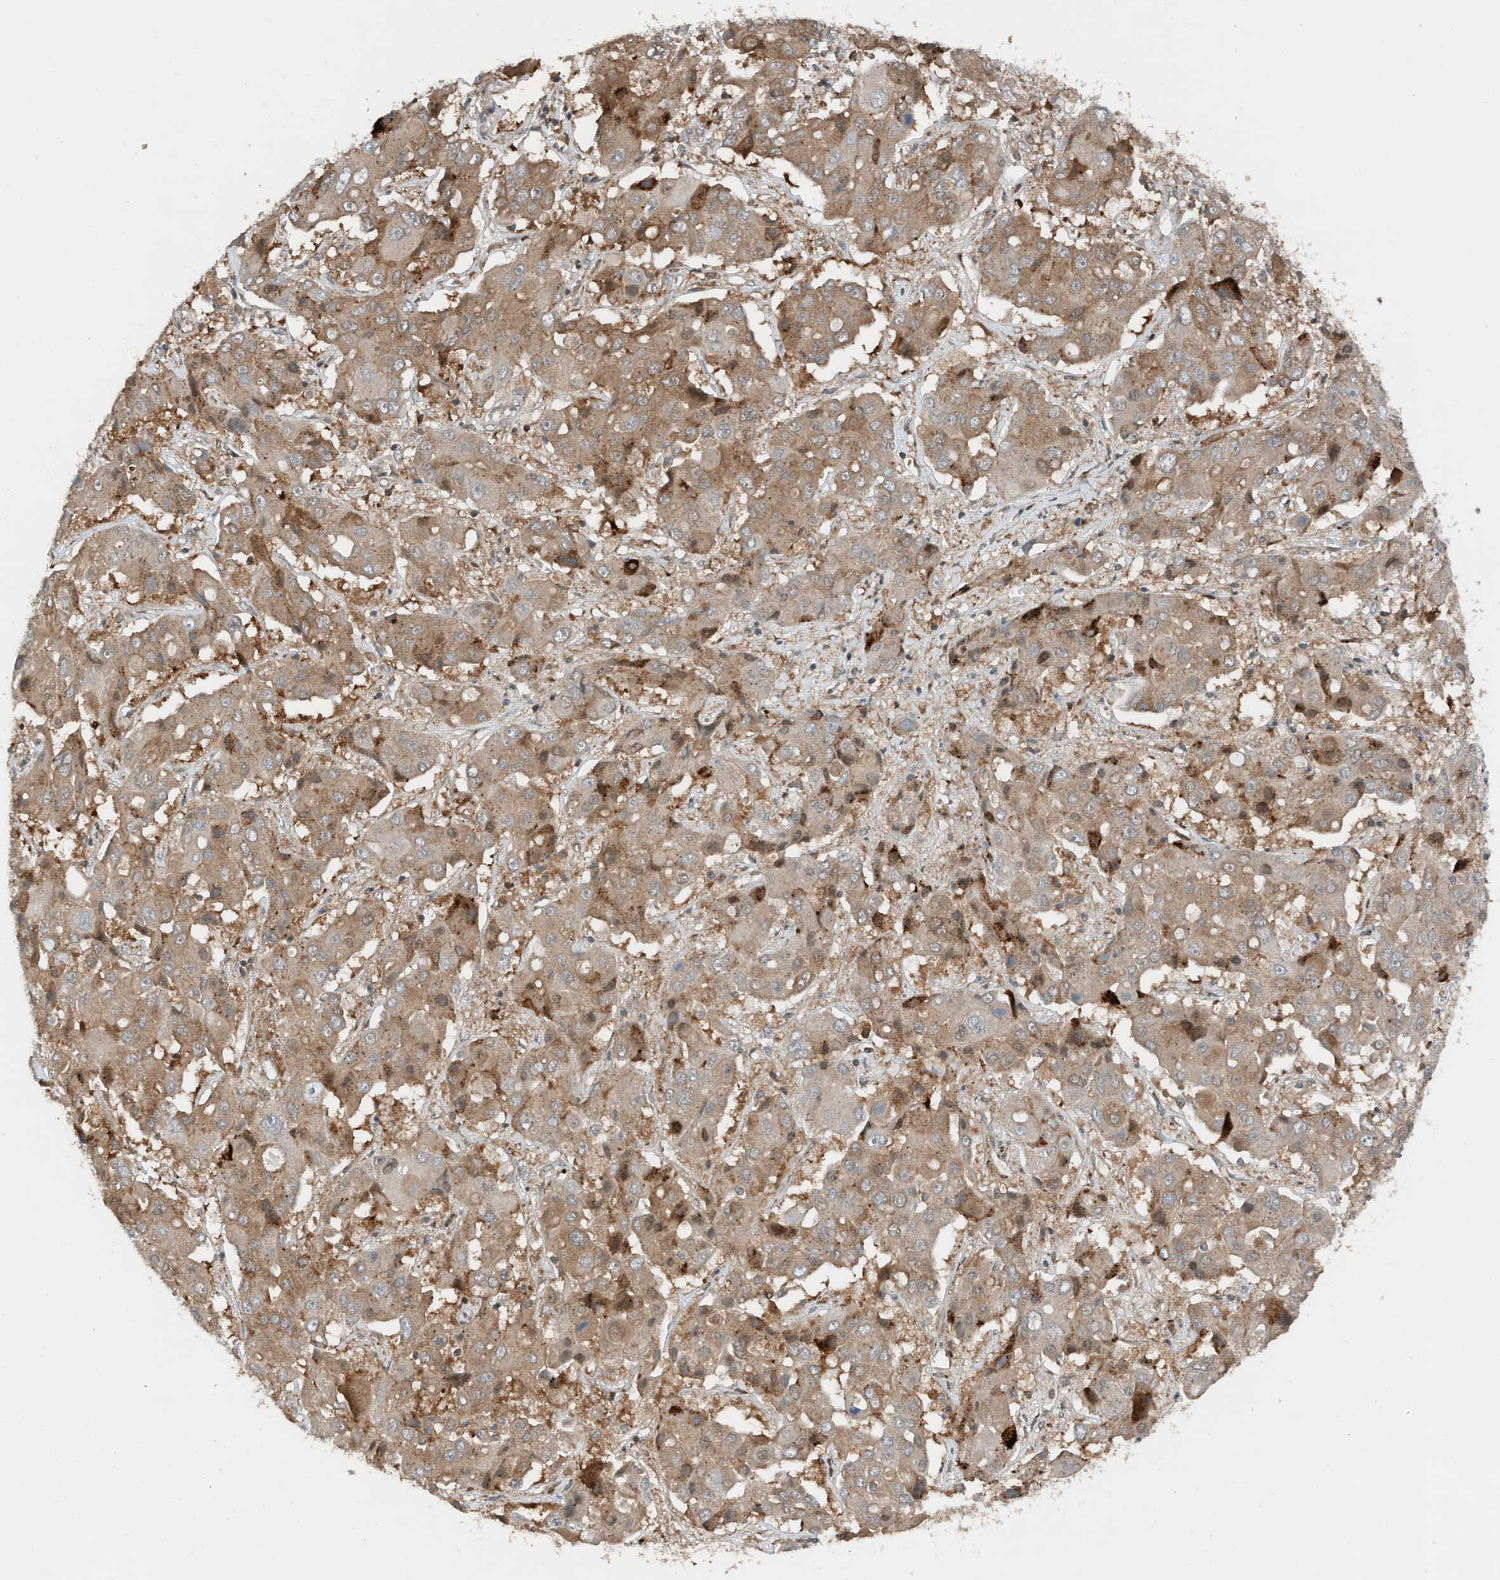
{"staining": {"intensity": "moderate", "quantity": ">75%", "location": "cytoplasmic/membranous"}, "tissue": "liver cancer", "cell_type": "Tumor cells", "image_type": "cancer", "snomed": [{"axis": "morphology", "description": "Cholangiocarcinoma"}, {"axis": "topography", "description": "Liver"}], "caption": "Brown immunohistochemical staining in cholangiocarcinoma (liver) reveals moderate cytoplasmic/membranous positivity in about >75% of tumor cells.", "gene": "RMND1", "patient": {"sex": "male", "age": 67}}